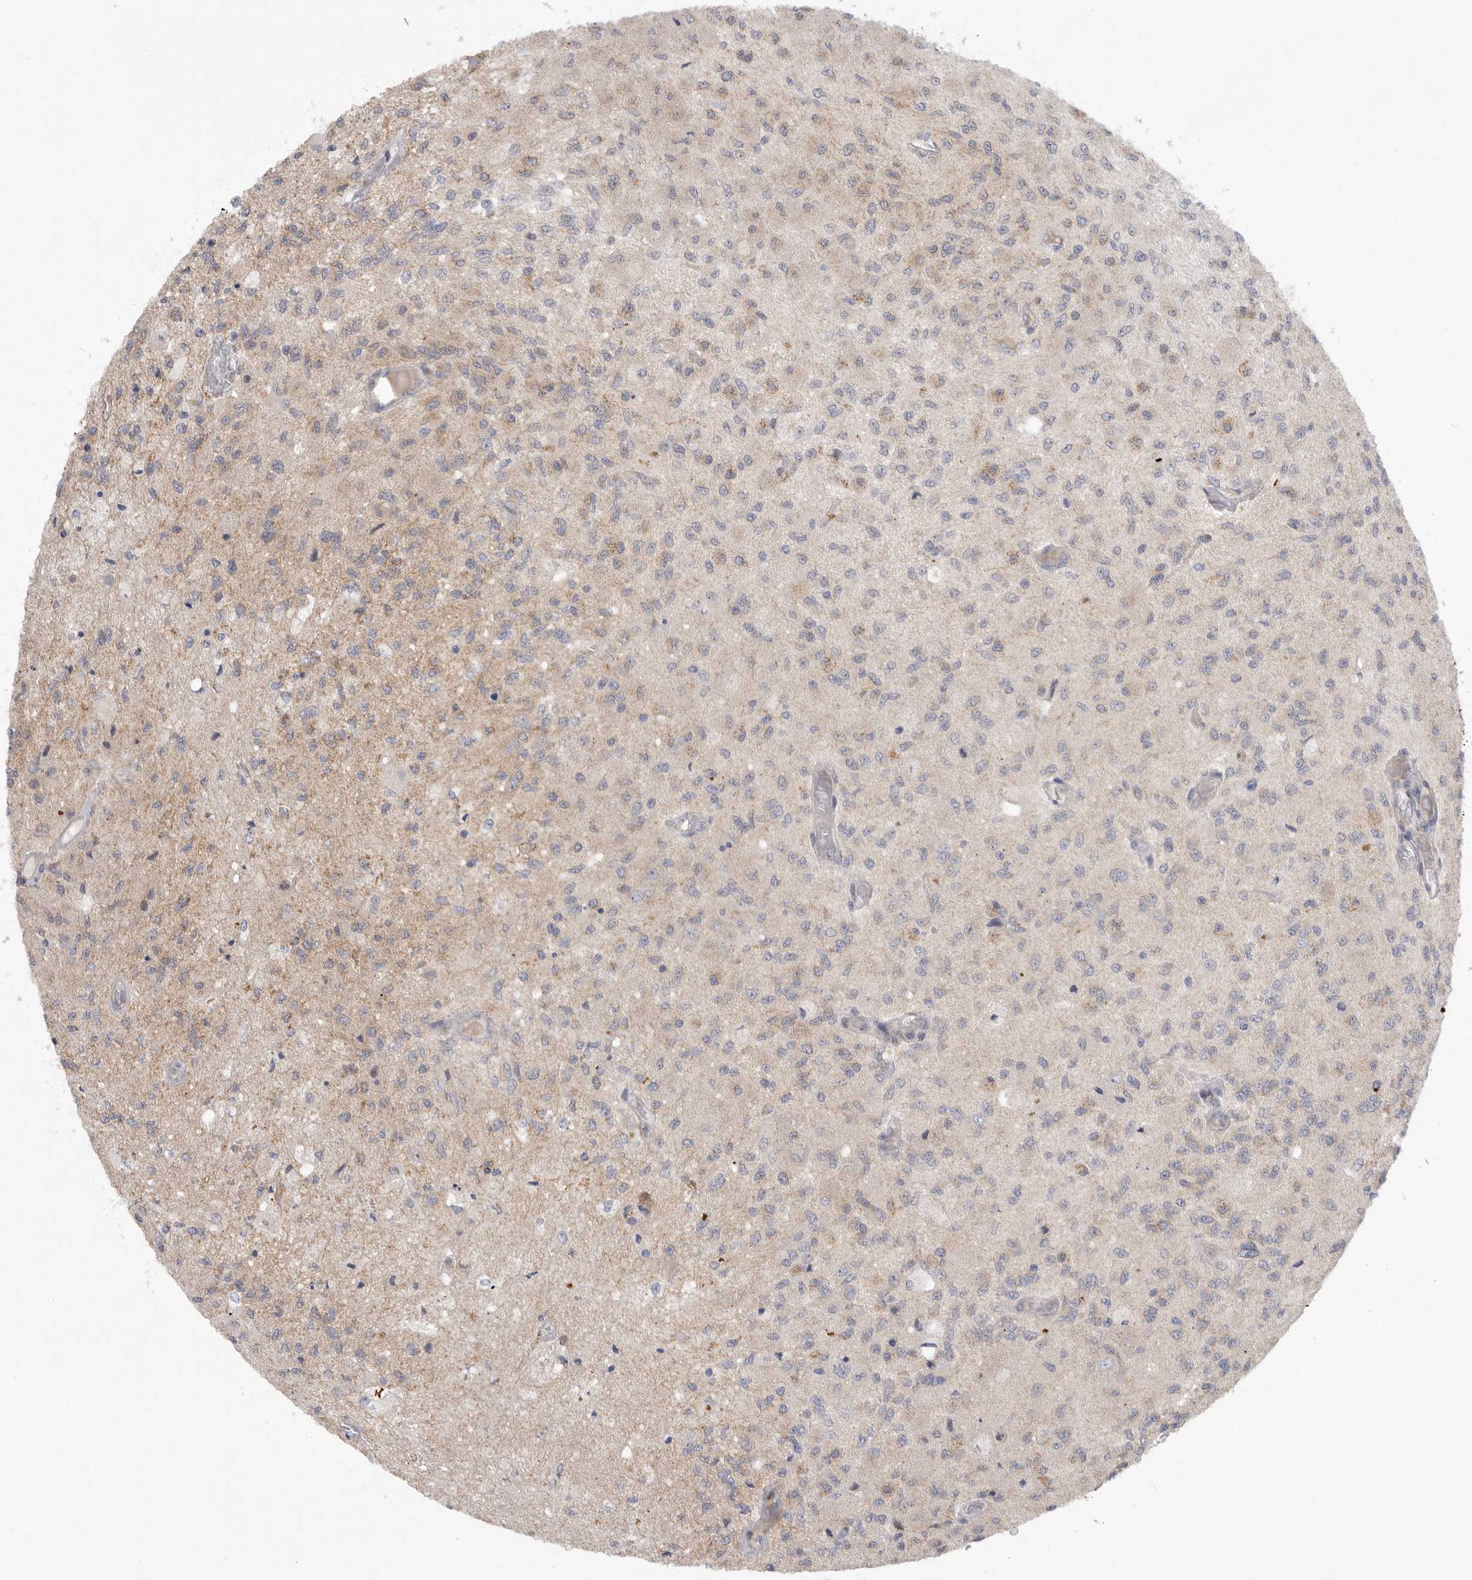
{"staining": {"intensity": "moderate", "quantity": "<25%", "location": "cytoplasmic/membranous"}, "tissue": "glioma", "cell_type": "Tumor cells", "image_type": "cancer", "snomed": [{"axis": "morphology", "description": "Normal tissue, NOS"}, {"axis": "morphology", "description": "Glioma, malignant, High grade"}, {"axis": "topography", "description": "Cerebral cortex"}], "caption": "The image displays a brown stain indicating the presence of a protein in the cytoplasmic/membranous of tumor cells in high-grade glioma (malignant). The staining was performed using DAB, with brown indicating positive protein expression. Nuclei are stained blue with hematoxylin.", "gene": "MTFR1L", "patient": {"sex": "male", "age": 77}}